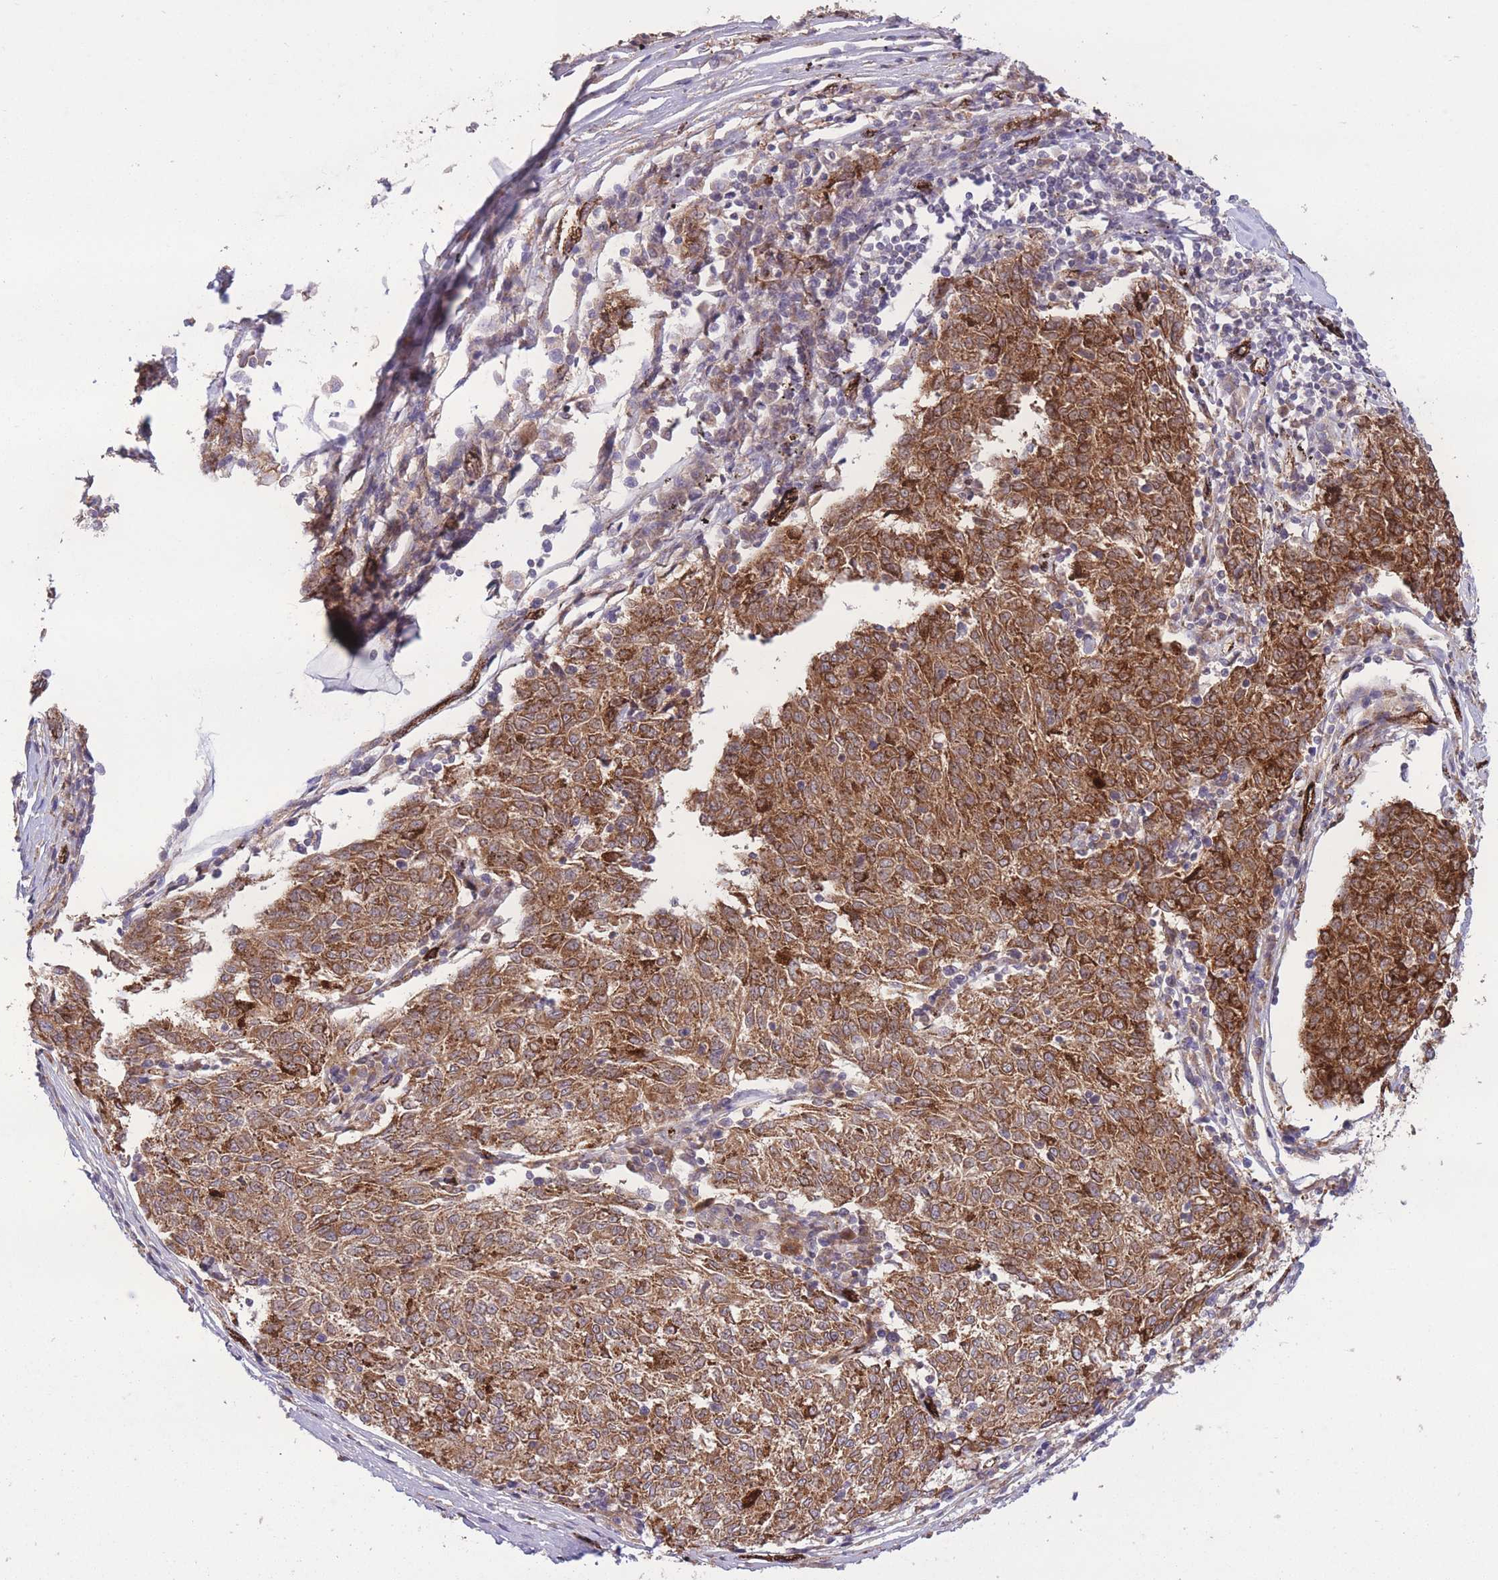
{"staining": {"intensity": "strong", "quantity": ">75%", "location": "cytoplasmic/membranous"}, "tissue": "melanoma", "cell_type": "Tumor cells", "image_type": "cancer", "snomed": [{"axis": "morphology", "description": "Malignant melanoma, NOS"}, {"axis": "topography", "description": "Skin"}], "caption": "A brown stain labels strong cytoplasmic/membranous positivity of a protein in human melanoma tumor cells. The staining was performed using DAB (3,3'-diaminobenzidine), with brown indicating positive protein expression. Nuclei are stained blue with hematoxylin.", "gene": "CISH", "patient": {"sex": "female", "age": 72}}